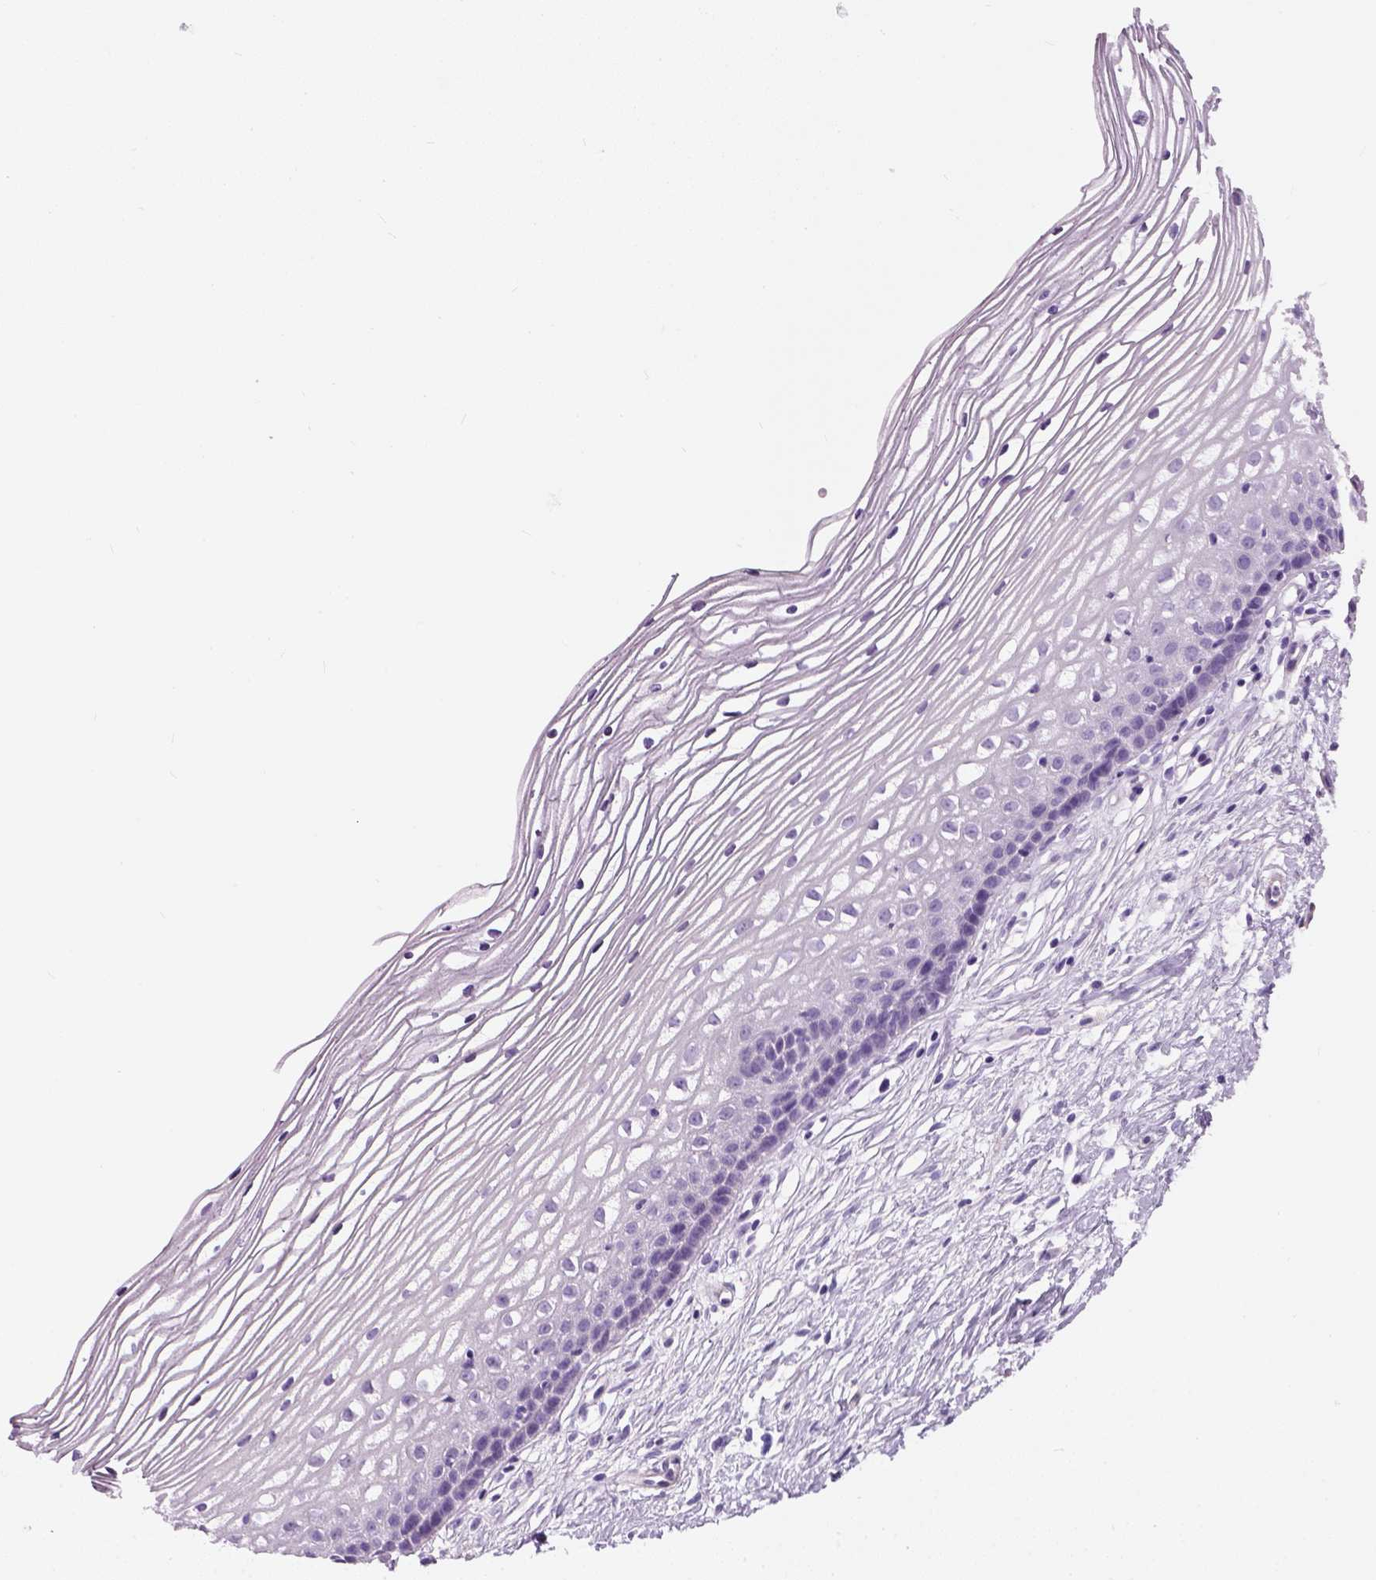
{"staining": {"intensity": "negative", "quantity": "none", "location": "none"}, "tissue": "cervix", "cell_type": "Glandular cells", "image_type": "normal", "snomed": [{"axis": "morphology", "description": "Normal tissue, NOS"}, {"axis": "topography", "description": "Cervix"}], "caption": "Cervix stained for a protein using immunohistochemistry shows no positivity glandular cells.", "gene": "FAM161A", "patient": {"sex": "female", "age": 40}}